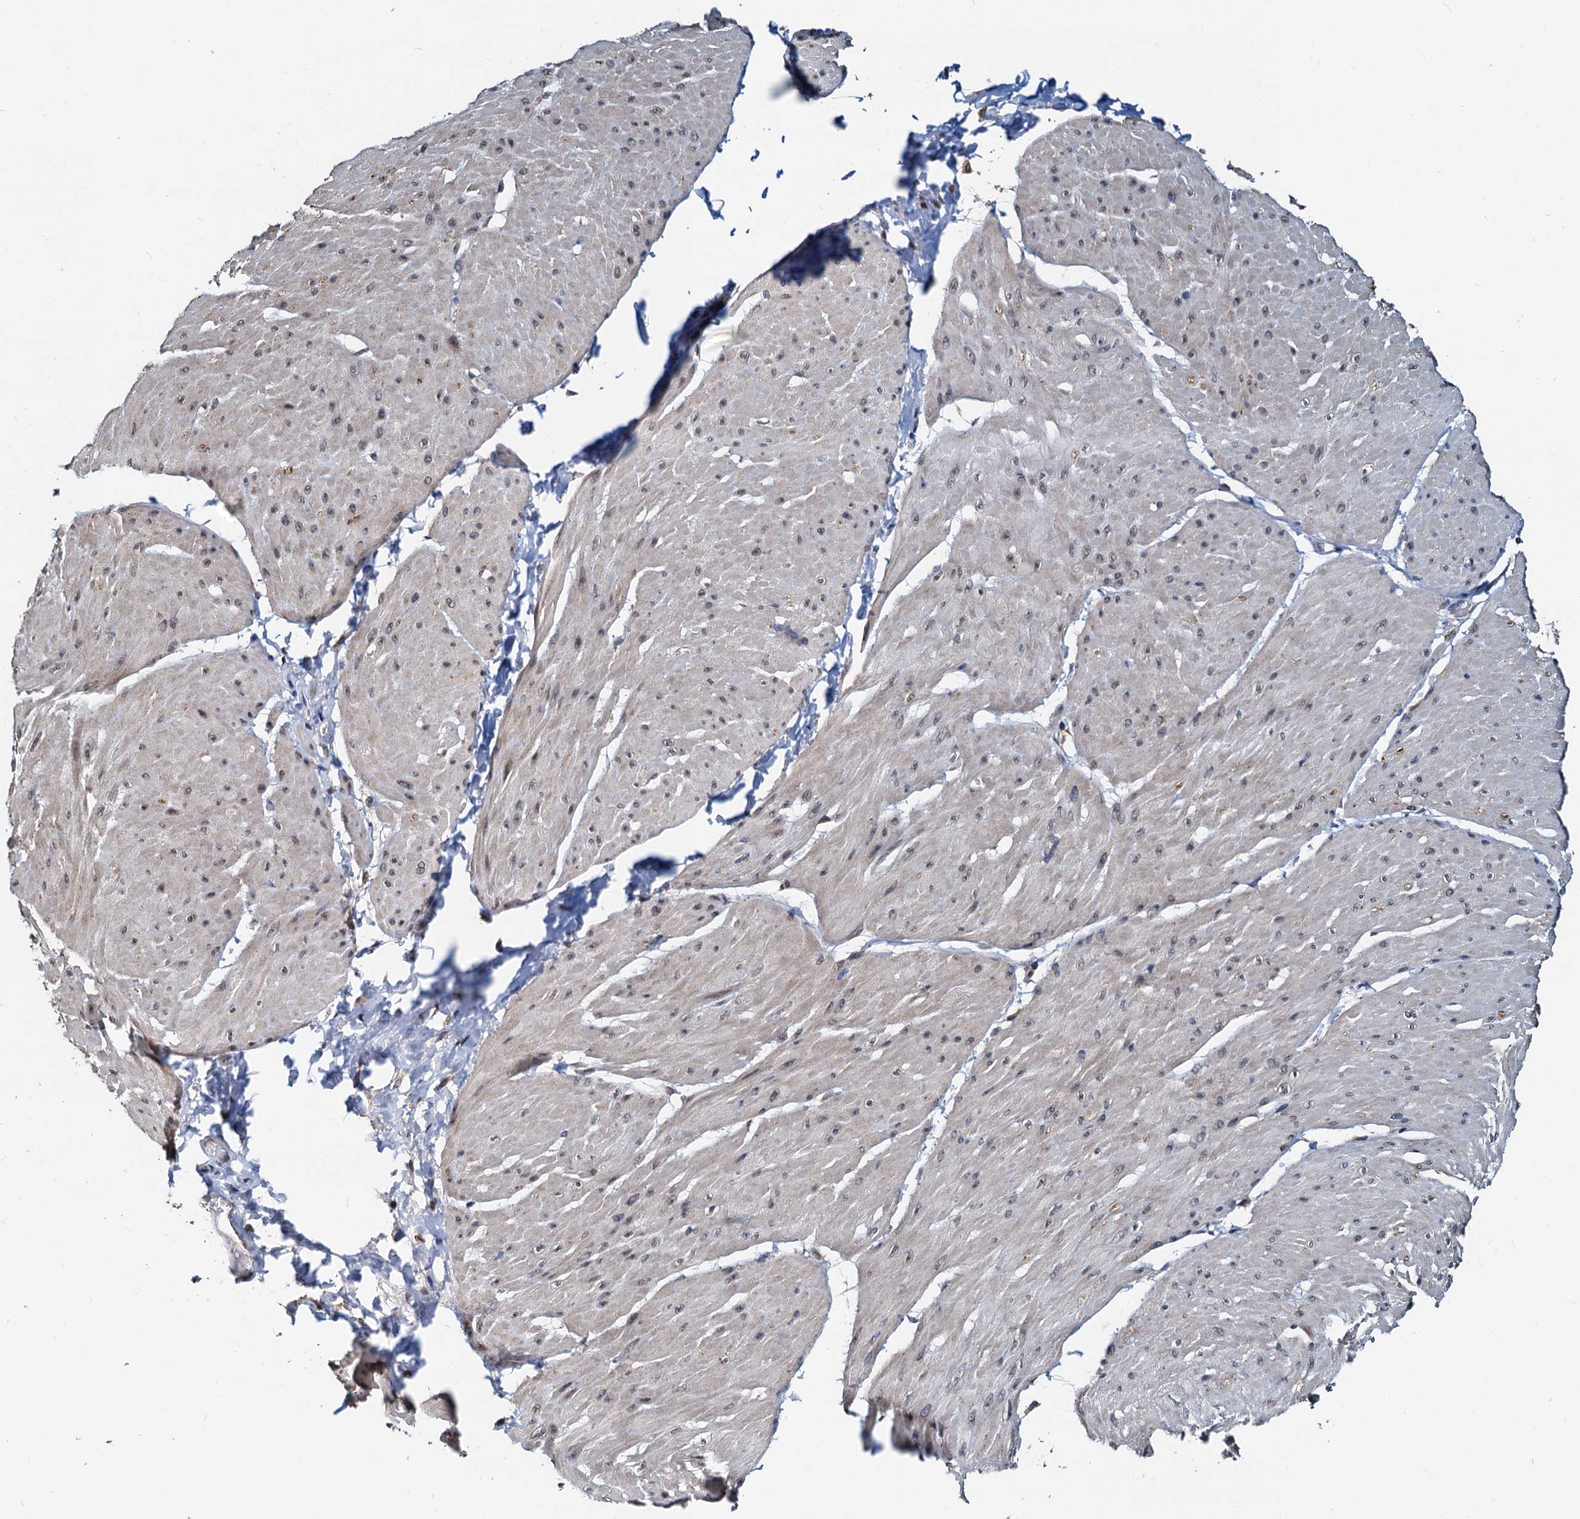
{"staining": {"intensity": "weak", "quantity": "25%-75%", "location": "cytoplasmic/membranous,nuclear"}, "tissue": "smooth muscle", "cell_type": "Smooth muscle cells", "image_type": "normal", "snomed": [{"axis": "morphology", "description": "Urothelial carcinoma, High grade"}, {"axis": "topography", "description": "Urinary bladder"}], "caption": "Immunohistochemistry (DAB (3,3'-diaminobenzidine)) staining of normal human smooth muscle demonstrates weak cytoplasmic/membranous,nuclear protein positivity in approximately 25%-75% of smooth muscle cells. (DAB (3,3'-diaminobenzidine) = brown stain, brightfield microscopy at high magnification).", "gene": "MCMBP", "patient": {"sex": "male", "age": 46}}